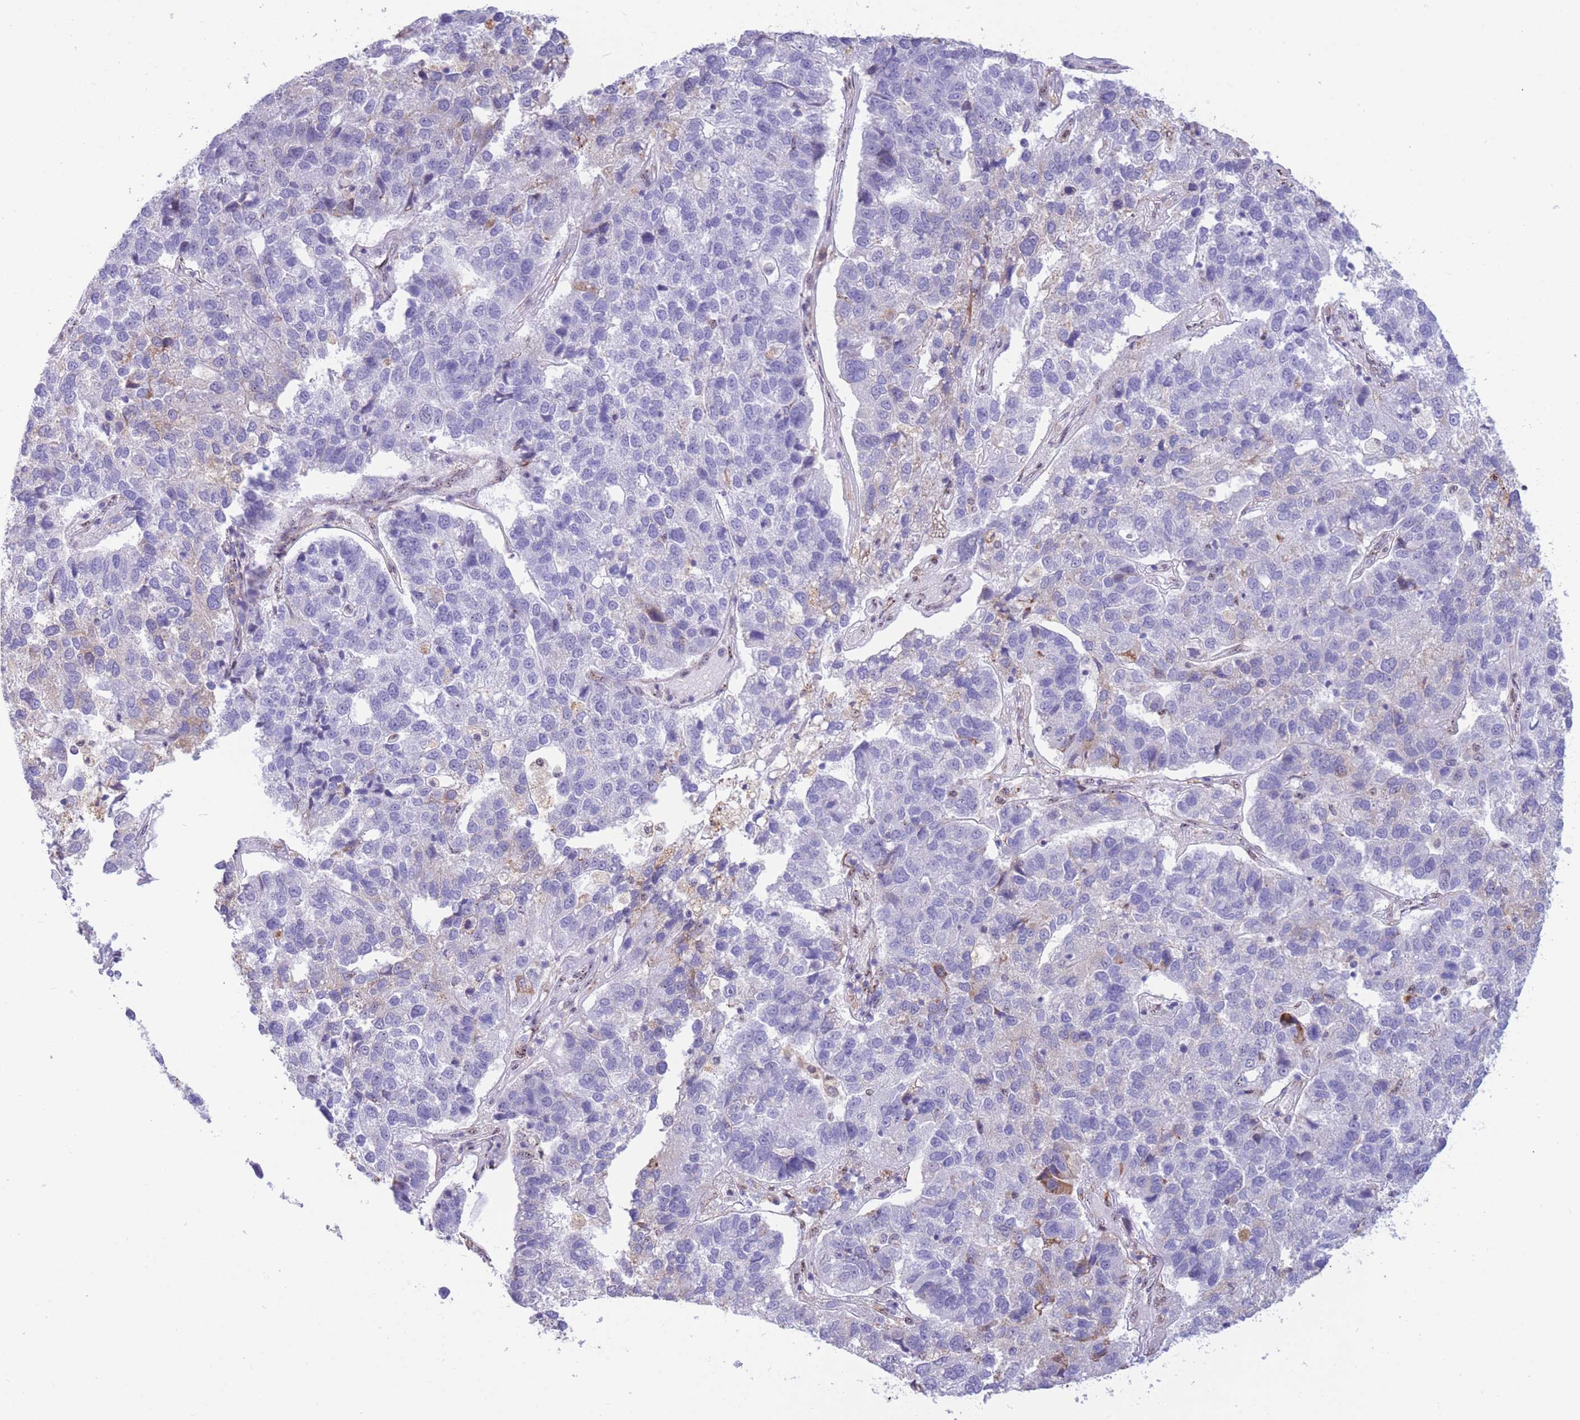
{"staining": {"intensity": "negative", "quantity": "none", "location": "none"}, "tissue": "pancreatic cancer", "cell_type": "Tumor cells", "image_type": "cancer", "snomed": [{"axis": "morphology", "description": "Adenocarcinoma, NOS"}, {"axis": "topography", "description": "Pancreas"}], "caption": "Immunohistochemistry photomicrograph of neoplastic tissue: human pancreatic cancer (adenocarcinoma) stained with DAB exhibits no significant protein positivity in tumor cells.", "gene": "FAM153A", "patient": {"sex": "female", "age": 61}}